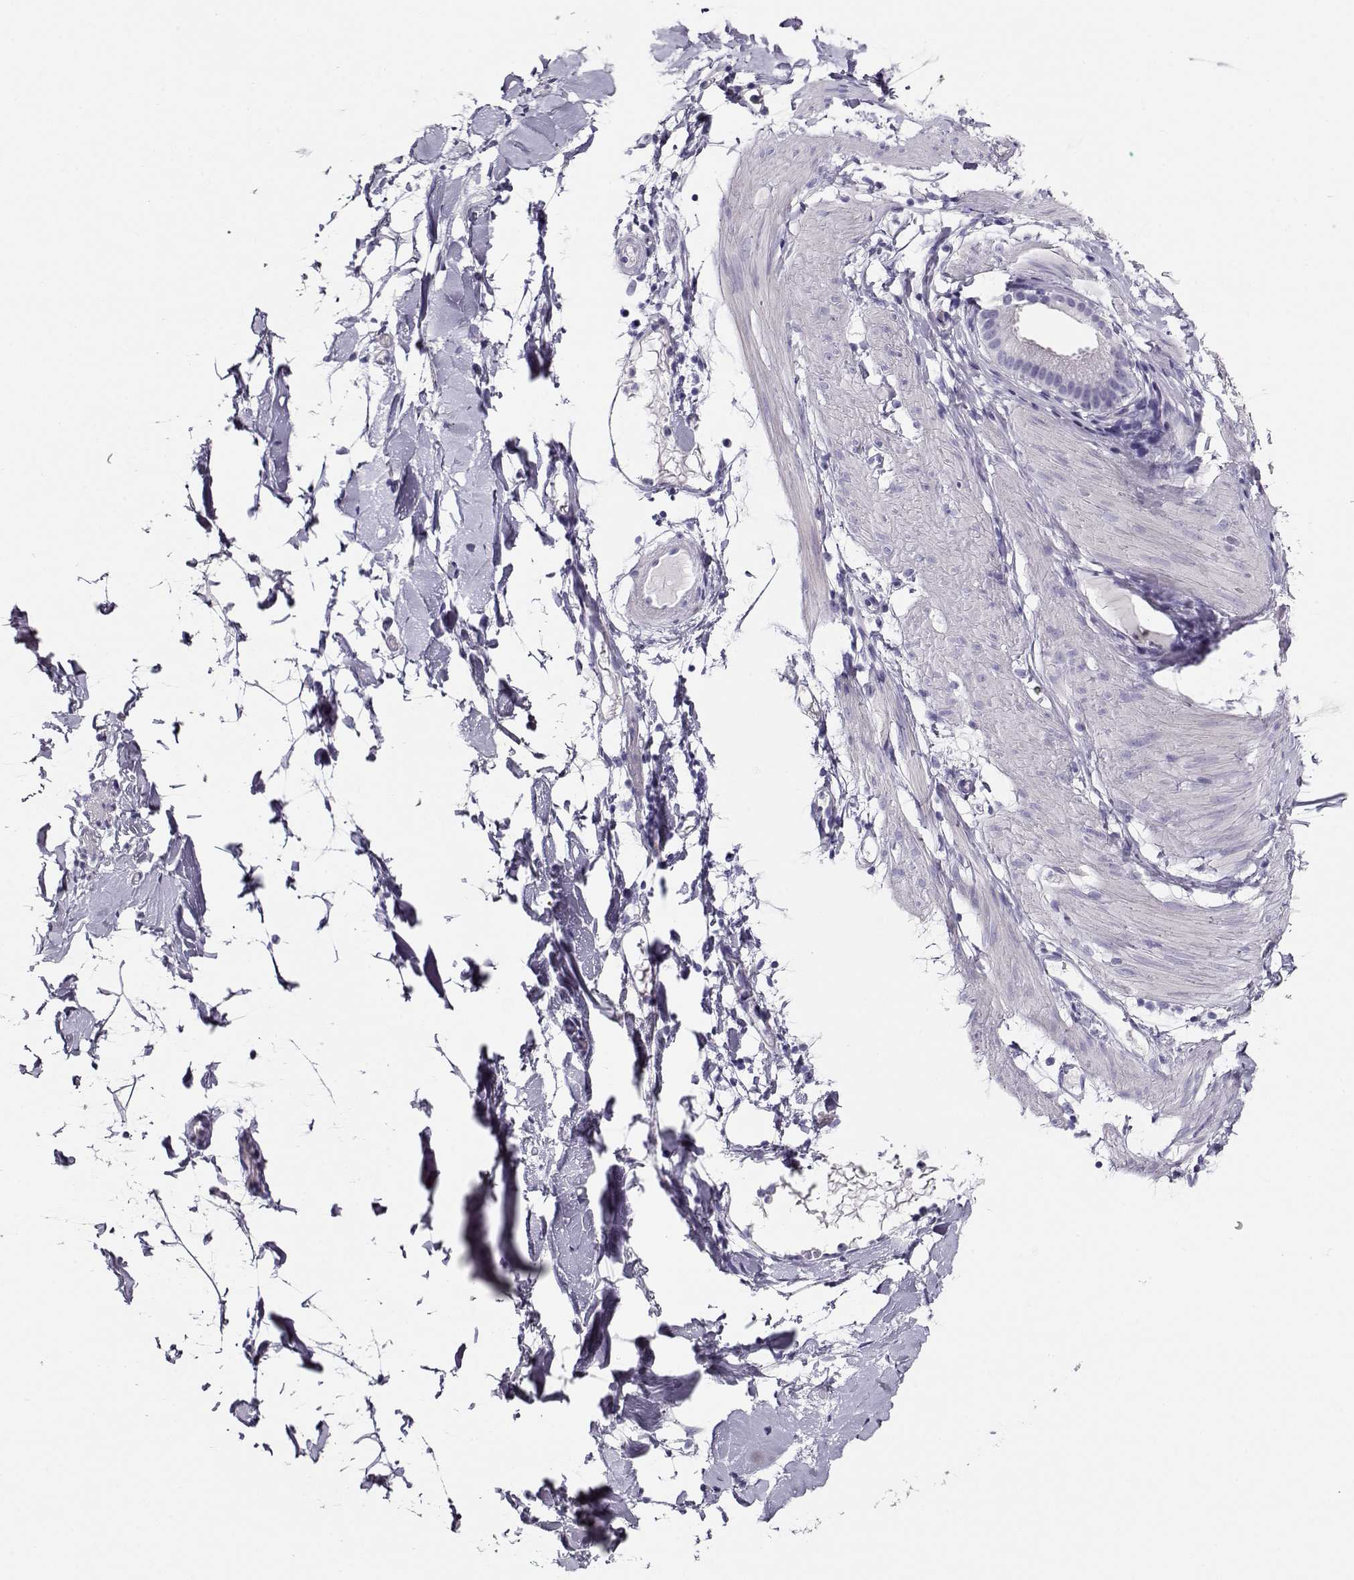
{"staining": {"intensity": "negative", "quantity": "none", "location": "none"}, "tissue": "adipose tissue", "cell_type": "Adipocytes", "image_type": "normal", "snomed": [{"axis": "morphology", "description": "Normal tissue, NOS"}, {"axis": "topography", "description": "Gallbladder"}, {"axis": "topography", "description": "Peripheral nerve tissue"}], "caption": "An image of human adipose tissue is negative for staining in adipocytes. Brightfield microscopy of IHC stained with DAB (3,3'-diaminobenzidine) (brown) and hematoxylin (blue), captured at high magnification.", "gene": "CRX", "patient": {"sex": "female", "age": 45}}